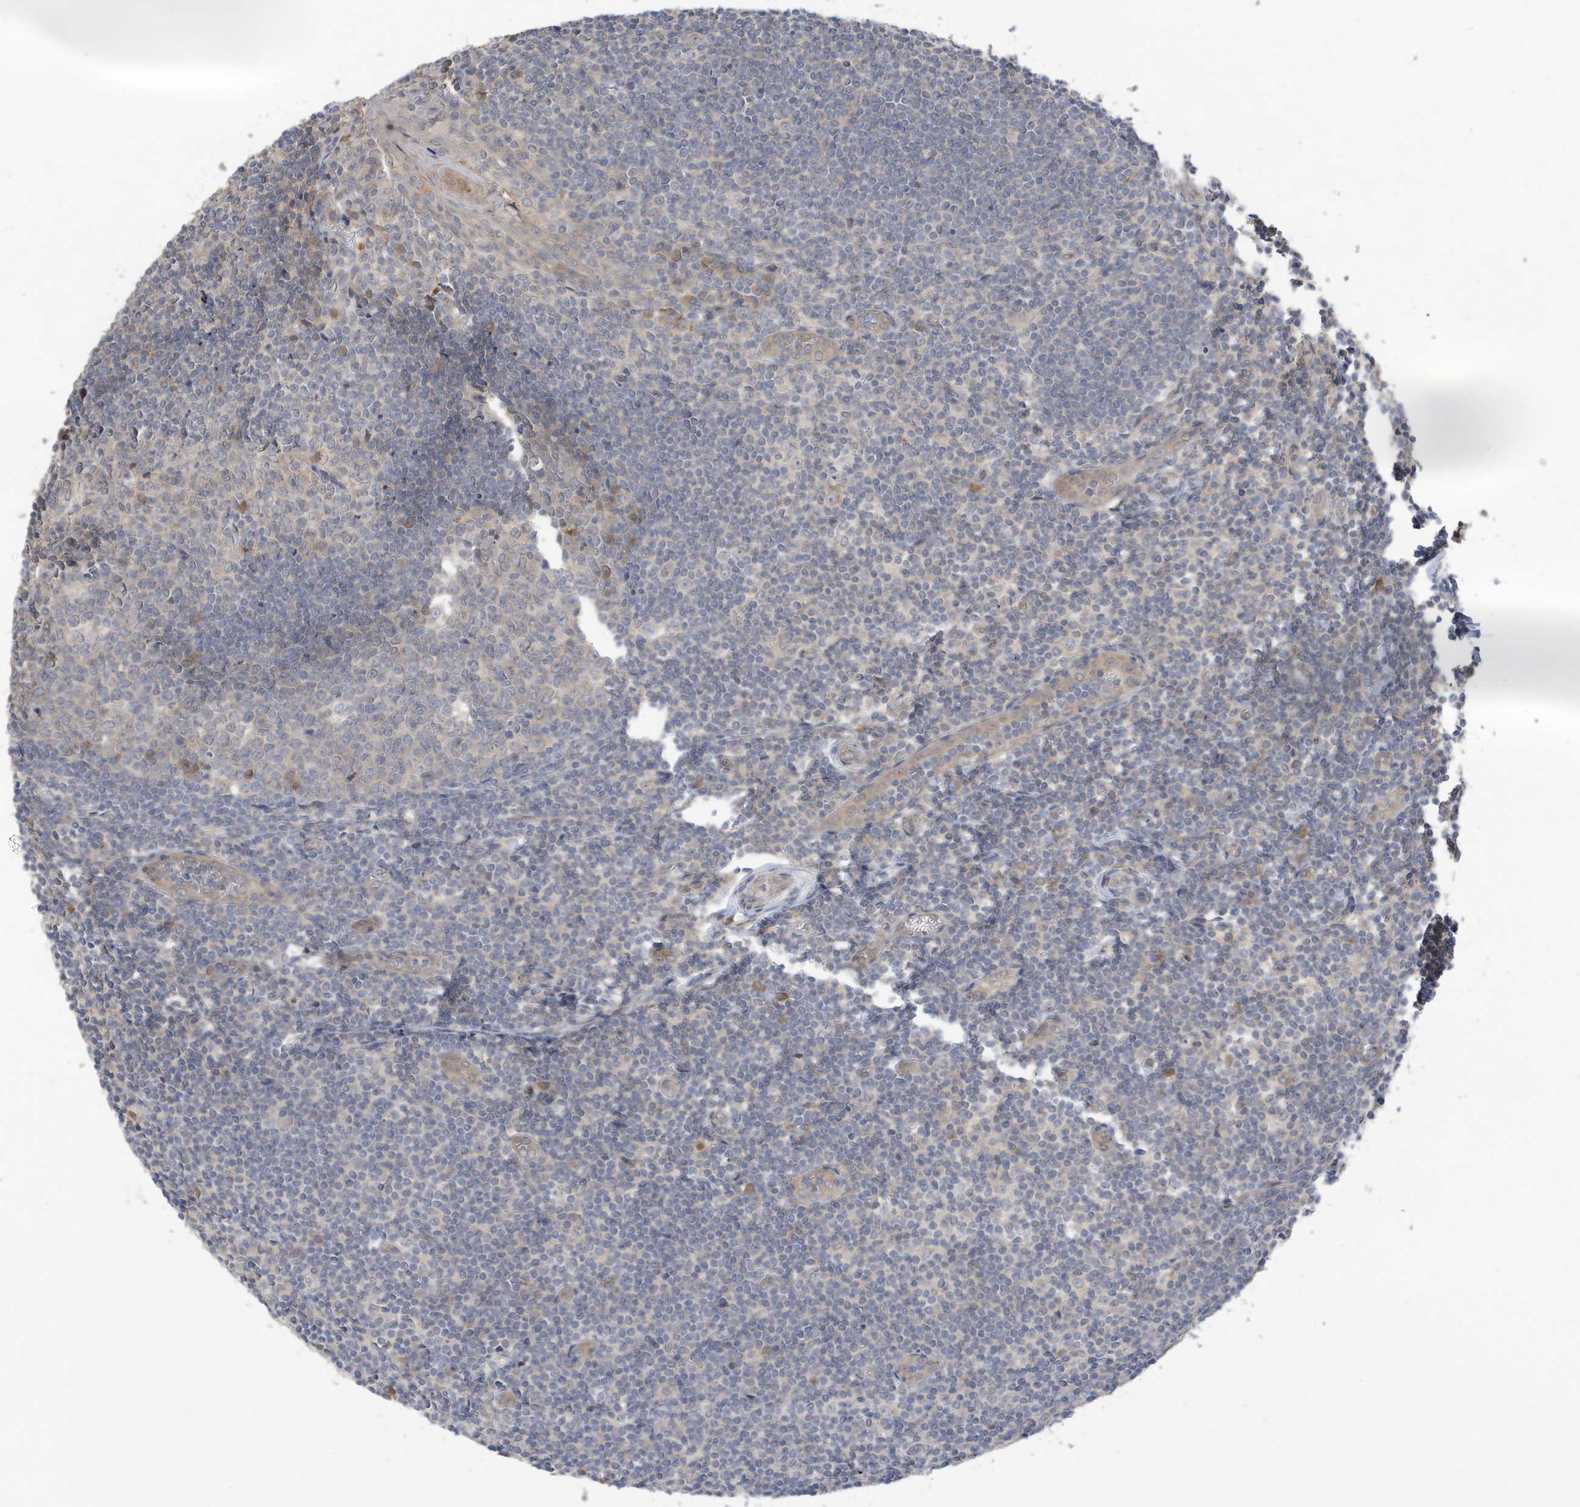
{"staining": {"intensity": "weak", "quantity": "<25%", "location": "cytoplasmic/membranous"}, "tissue": "tonsil", "cell_type": "Germinal center cells", "image_type": "normal", "snomed": [{"axis": "morphology", "description": "Normal tissue, NOS"}, {"axis": "topography", "description": "Tonsil"}], "caption": "Immunohistochemical staining of normal tonsil displays no significant positivity in germinal center cells.", "gene": "REC8", "patient": {"sex": "male", "age": 27}}